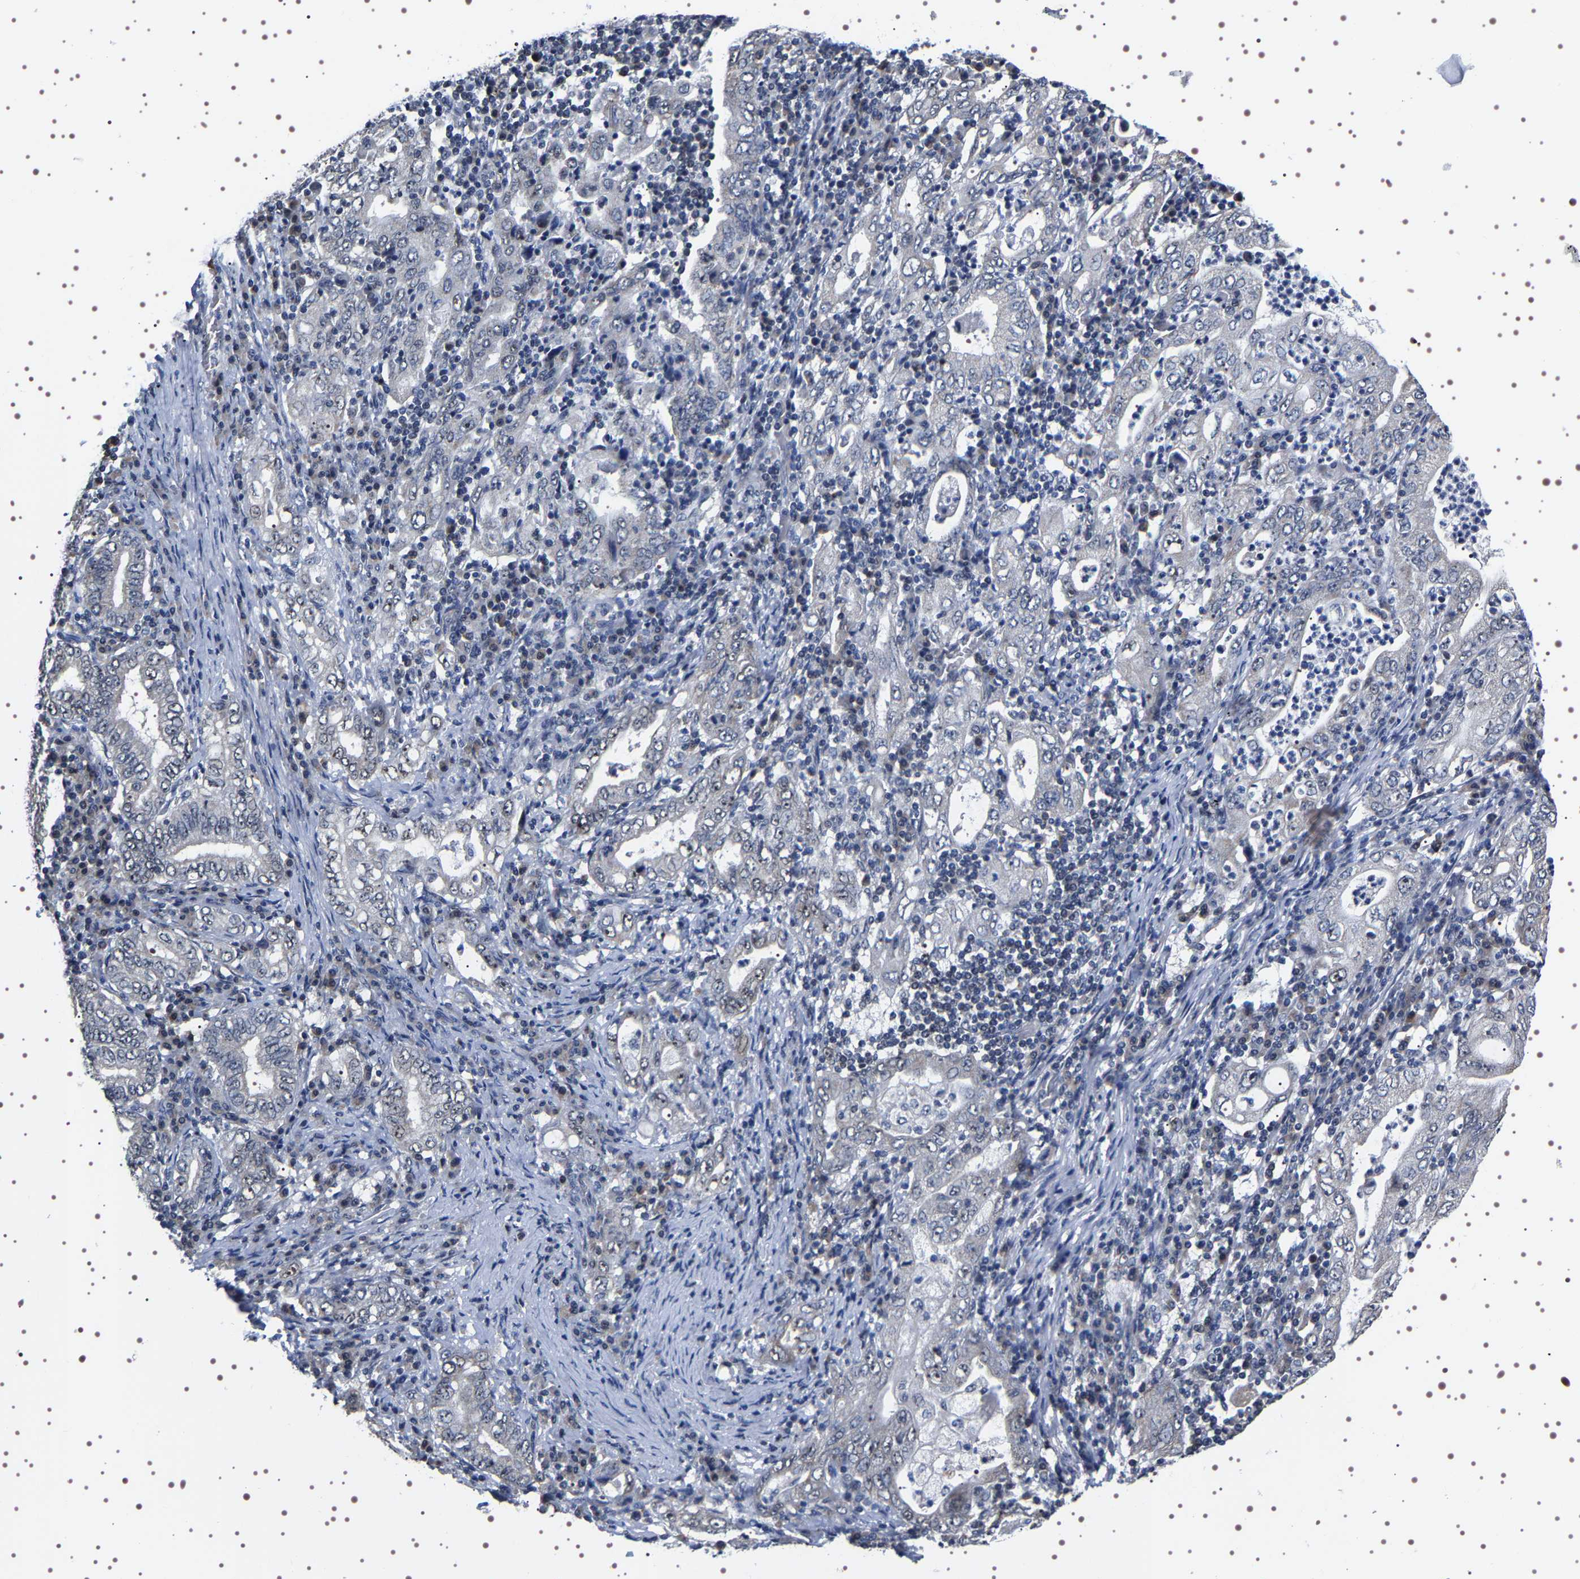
{"staining": {"intensity": "moderate", "quantity": "<25%", "location": "nuclear"}, "tissue": "stomach cancer", "cell_type": "Tumor cells", "image_type": "cancer", "snomed": [{"axis": "morphology", "description": "Normal tissue, NOS"}, {"axis": "morphology", "description": "Adenocarcinoma, NOS"}, {"axis": "topography", "description": "Esophagus"}, {"axis": "topography", "description": "Stomach, upper"}, {"axis": "topography", "description": "Peripheral nerve tissue"}], "caption": "Immunohistochemistry (IHC) (DAB (3,3'-diaminobenzidine)) staining of stomach cancer (adenocarcinoma) exhibits moderate nuclear protein staining in approximately <25% of tumor cells. (Brightfield microscopy of DAB IHC at high magnification).", "gene": "GNL3", "patient": {"sex": "male", "age": 62}}